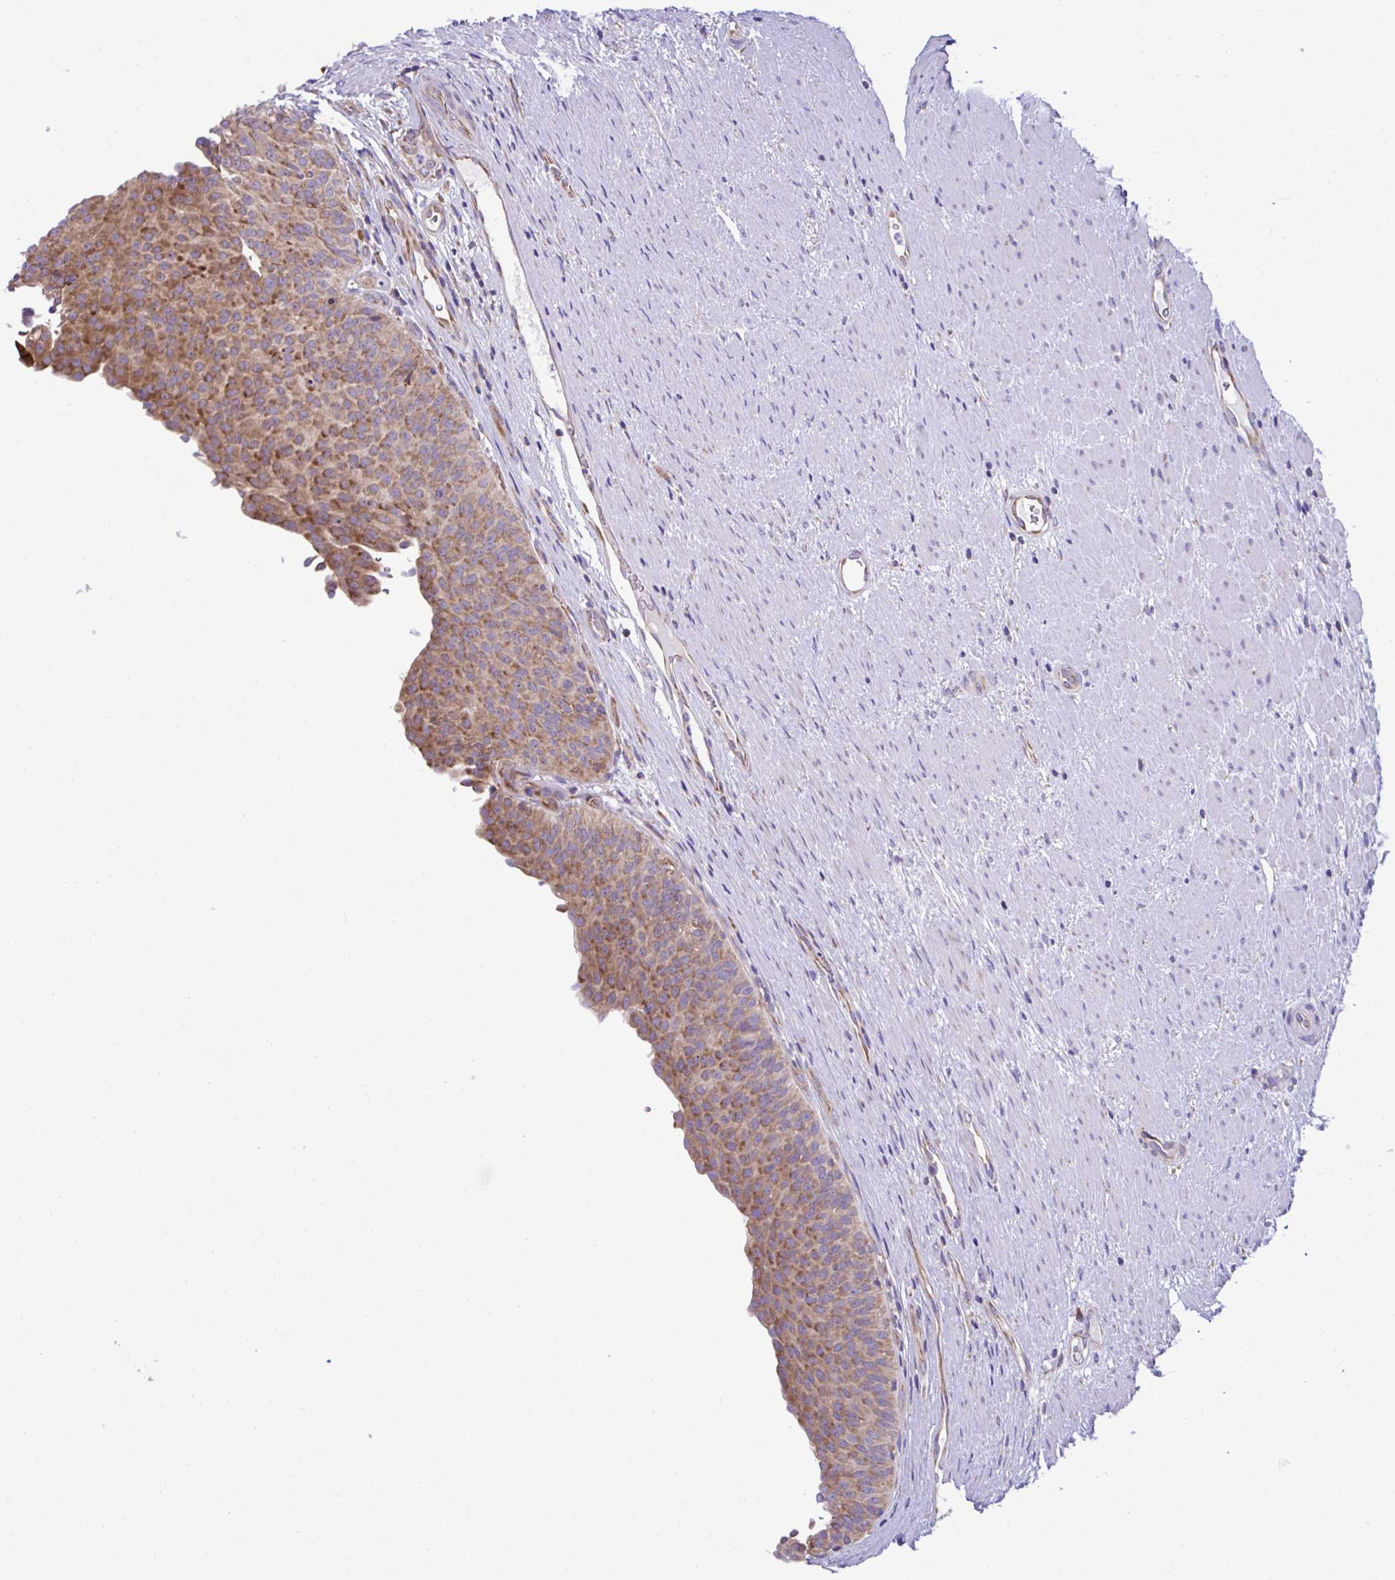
{"staining": {"intensity": "moderate", "quantity": ">75%", "location": "cytoplasmic/membranous"}, "tissue": "urinary bladder", "cell_type": "Urothelial cells", "image_type": "normal", "snomed": [{"axis": "morphology", "description": "Normal tissue, NOS"}, {"axis": "topography", "description": "Urinary bladder"}, {"axis": "topography", "description": "Prostate"}], "caption": "This histopathology image demonstrates immunohistochemistry (IHC) staining of normal human urinary bladder, with medium moderate cytoplasmic/membranous expression in about >75% of urothelial cells.", "gene": "RPL7", "patient": {"sex": "male", "age": 77}}